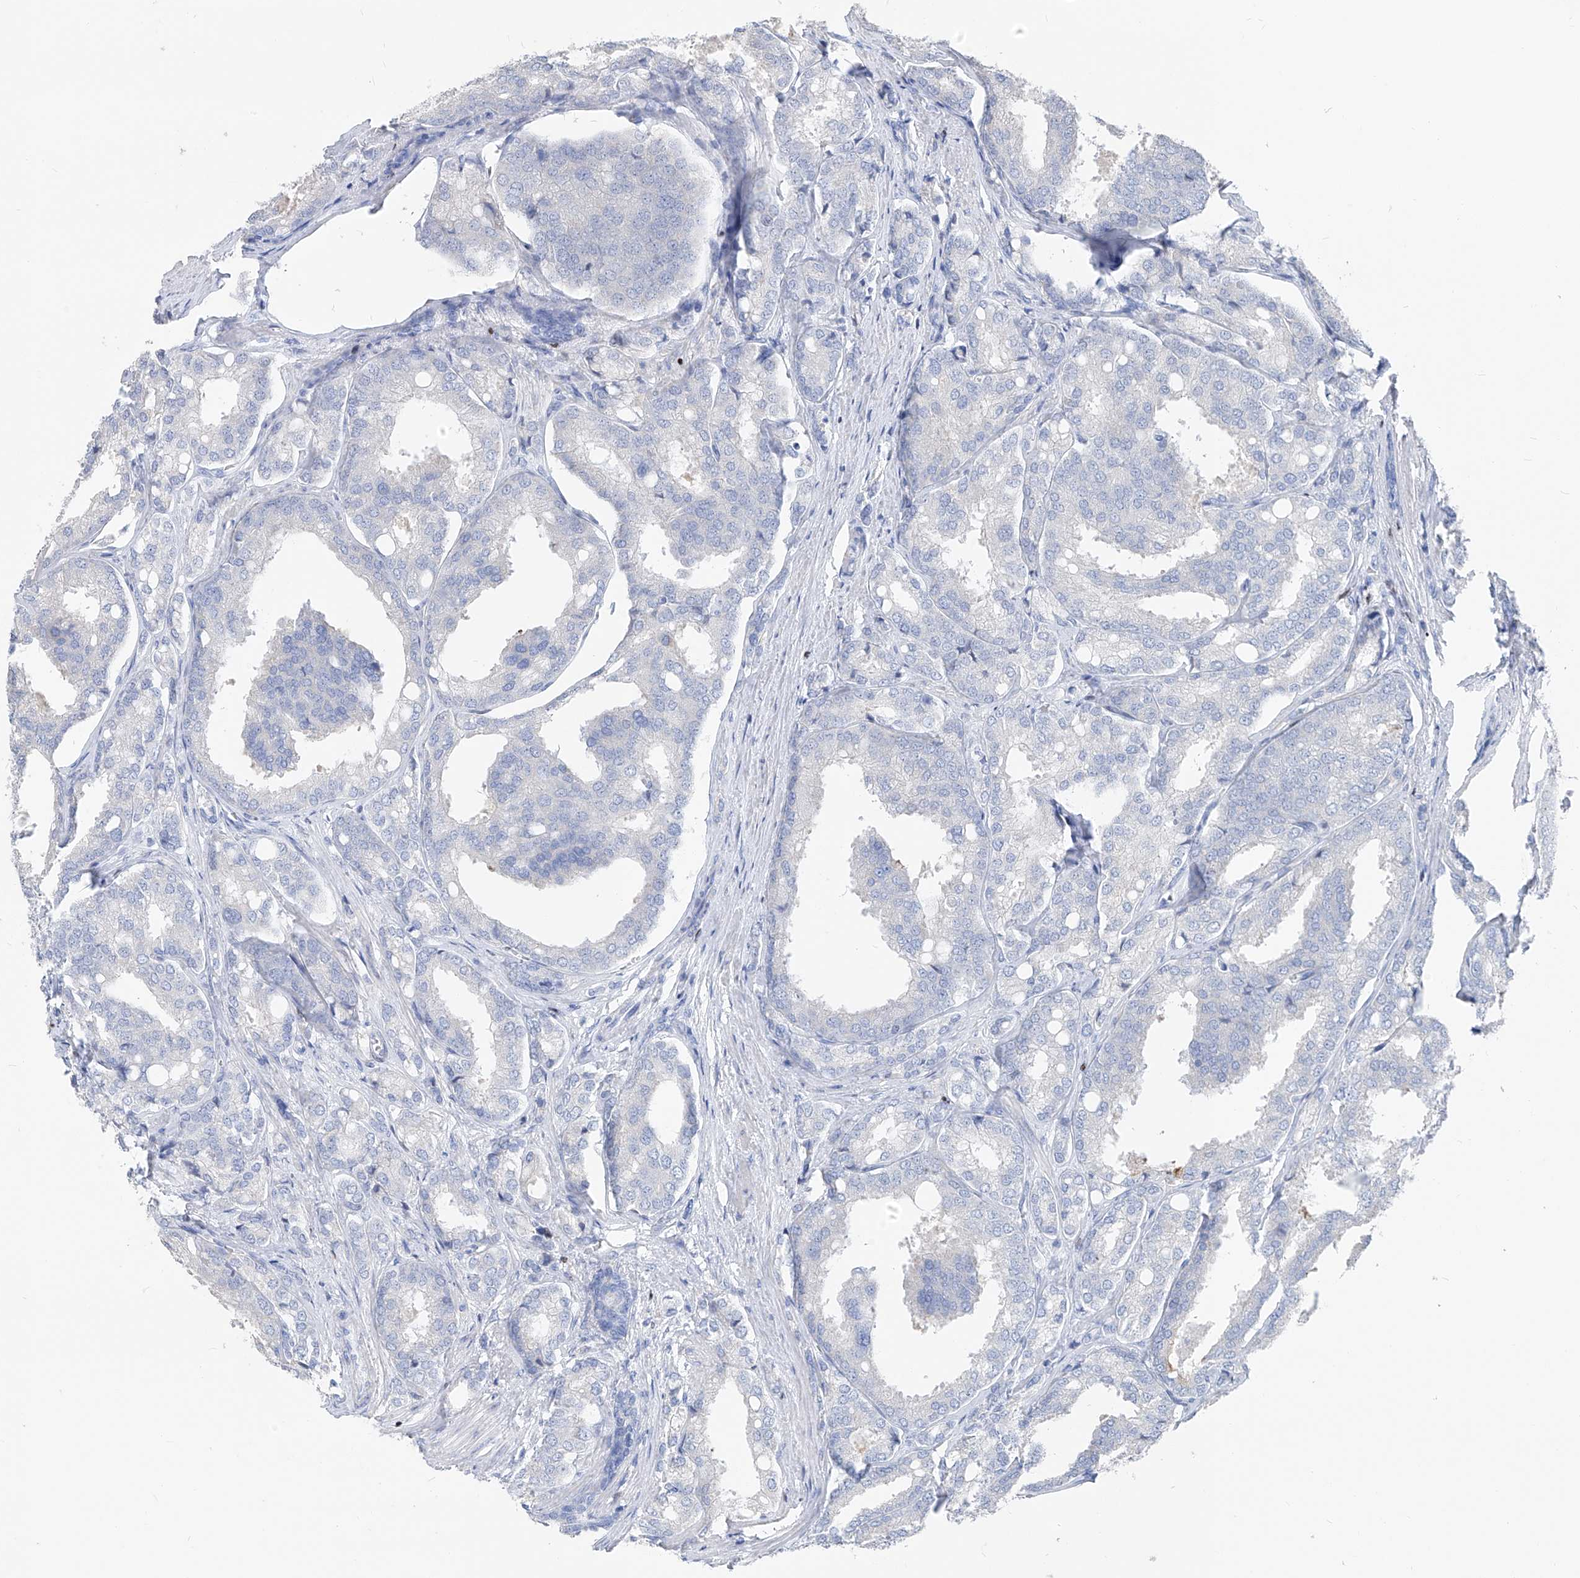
{"staining": {"intensity": "negative", "quantity": "none", "location": "none"}, "tissue": "prostate cancer", "cell_type": "Tumor cells", "image_type": "cancer", "snomed": [{"axis": "morphology", "description": "Adenocarcinoma, High grade"}, {"axis": "topography", "description": "Prostate"}], "caption": "The image exhibits no staining of tumor cells in prostate cancer (high-grade adenocarcinoma). The staining is performed using DAB (3,3'-diaminobenzidine) brown chromogen with nuclei counter-stained in using hematoxylin.", "gene": "FRS3", "patient": {"sex": "male", "age": 50}}